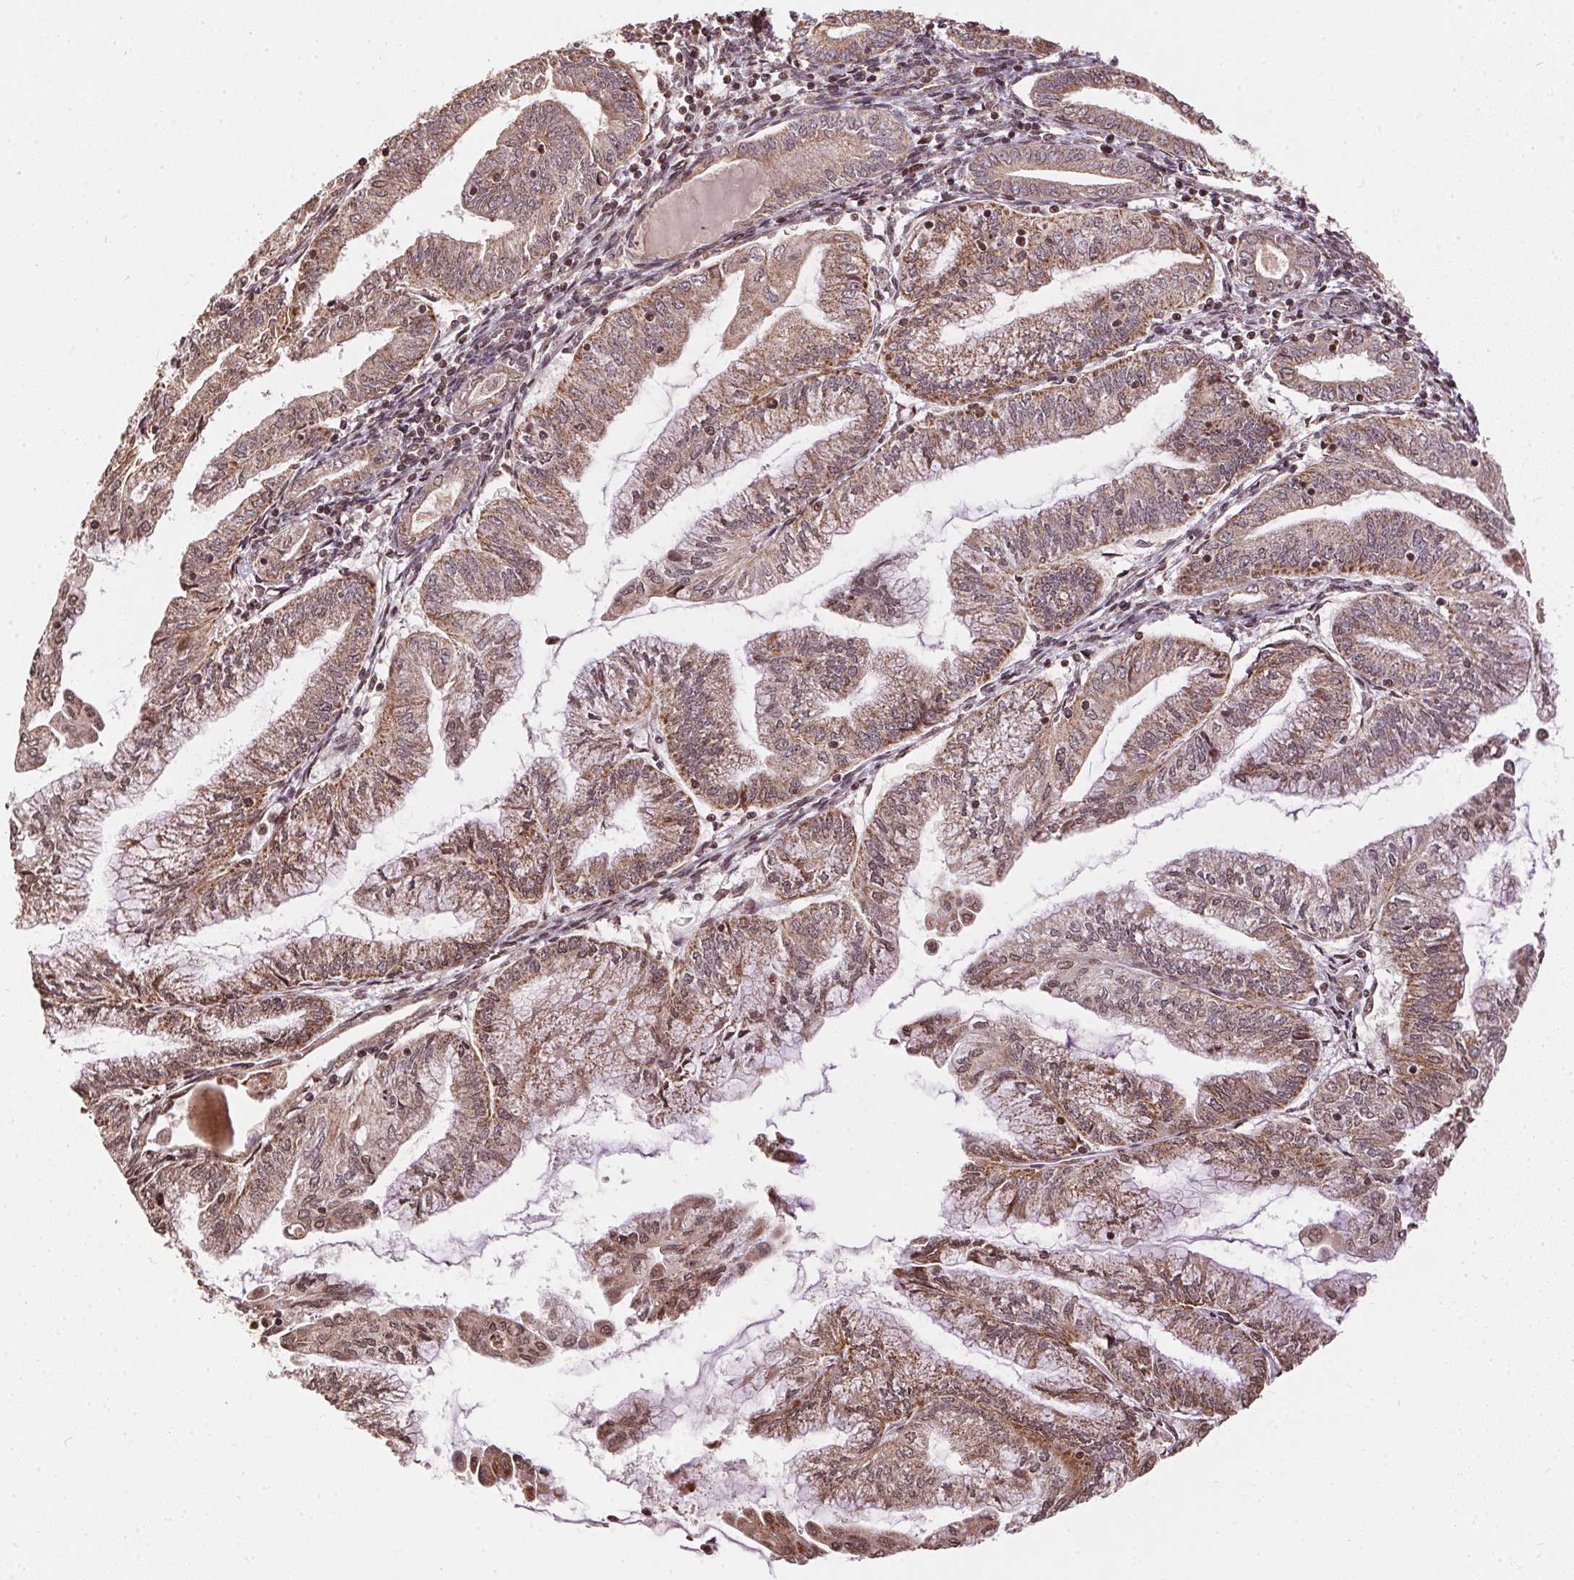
{"staining": {"intensity": "weak", "quantity": ">75%", "location": "cytoplasmic/membranous"}, "tissue": "endometrial cancer", "cell_type": "Tumor cells", "image_type": "cancer", "snomed": [{"axis": "morphology", "description": "Adenocarcinoma, NOS"}, {"axis": "topography", "description": "Endometrium"}], "caption": "Weak cytoplasmic/membranous positivity is appreciated in approximately >75% of tumor cells in adenocarcinoma (endometrial). (Brightfield microscopy of DAB IHC at high magnification).", "gene": "SPRED2", "patient": {"sex": "female", "age": 55}}